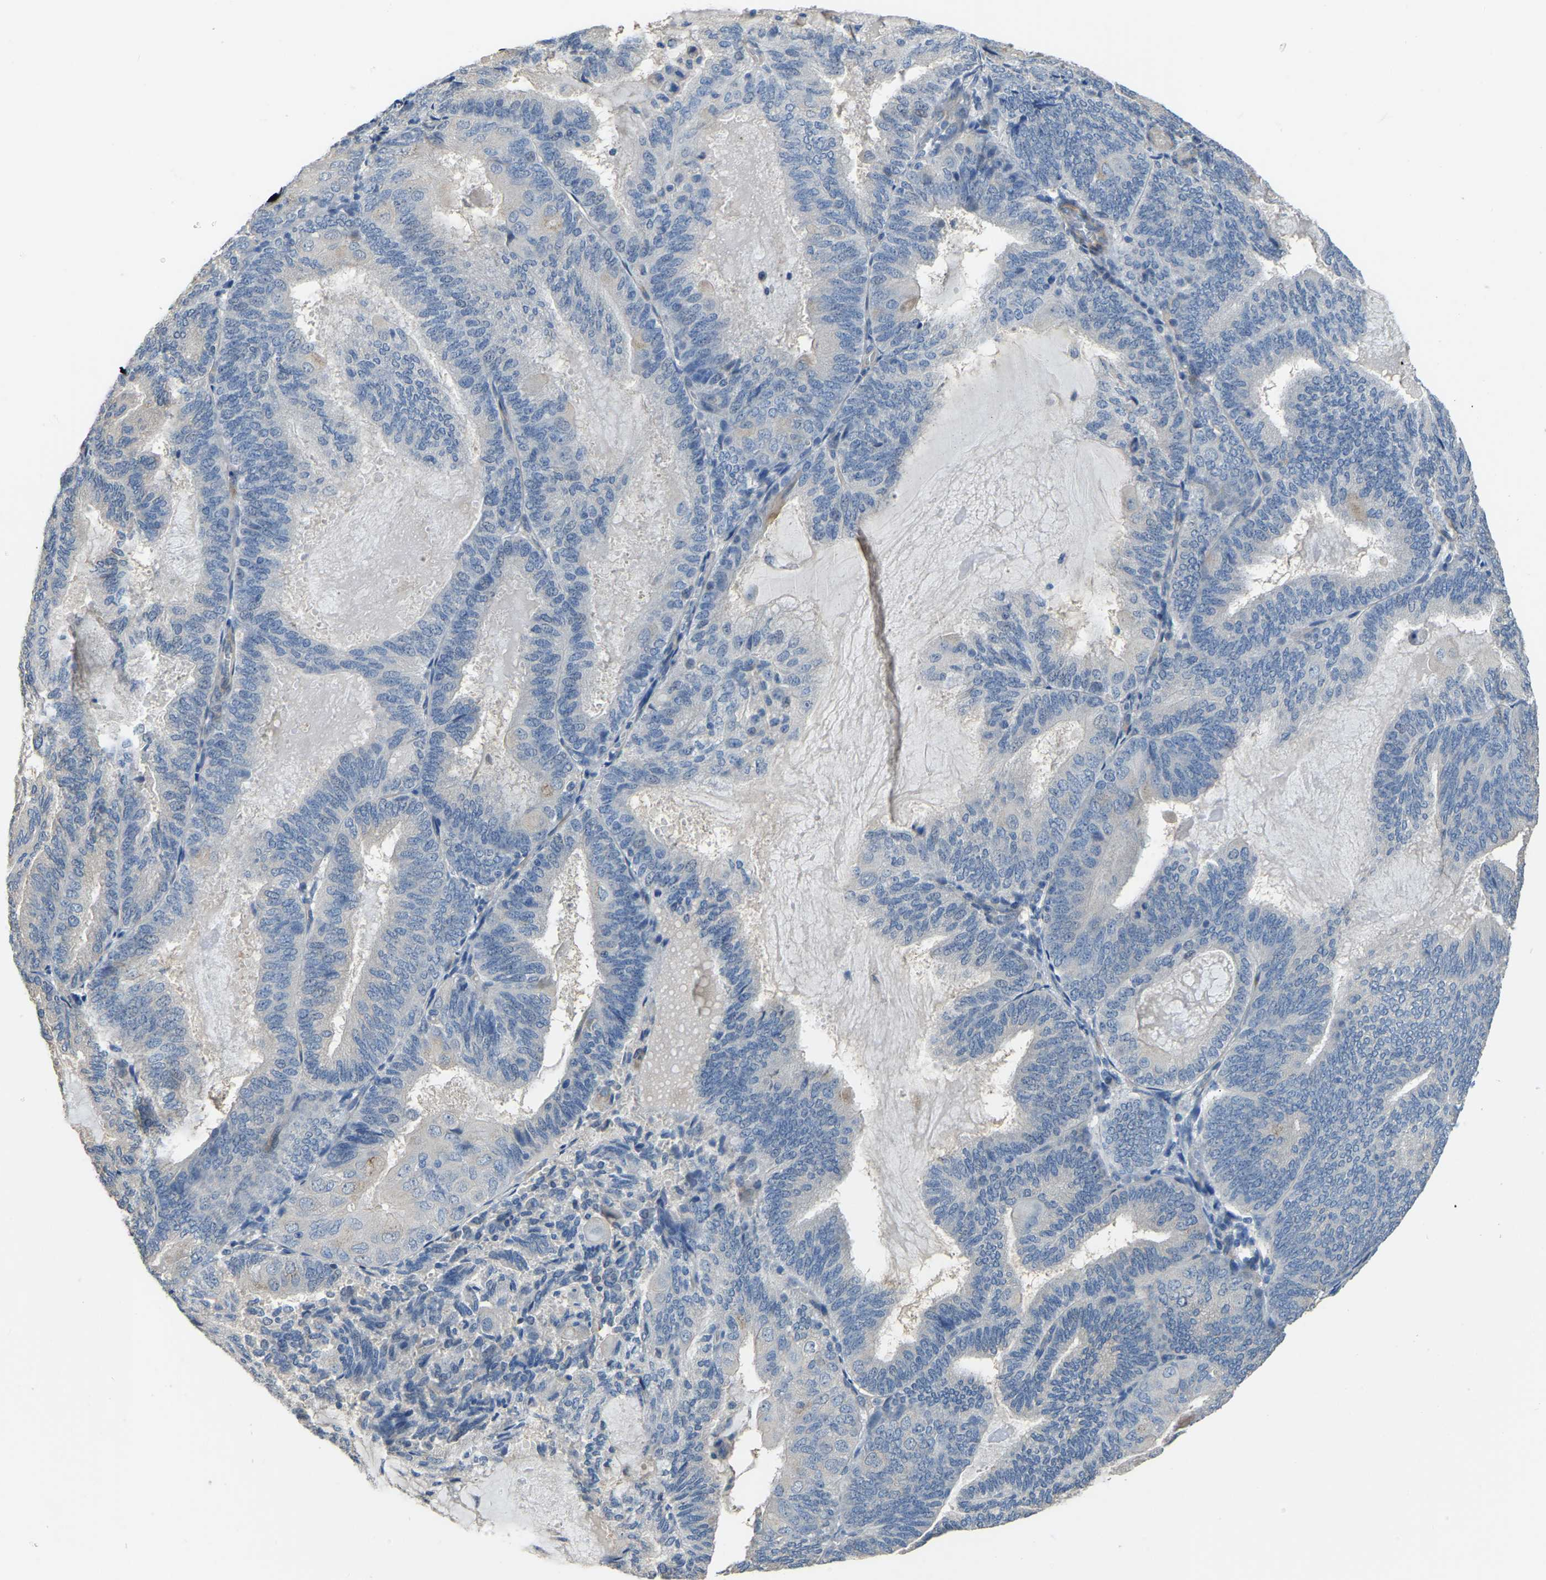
{"staining": {"intensity": "negative", "quantity": "none", "location": "none"}, "tissue": "endometrial cancer", "cell_type": "Tumor cells", "image_type": "cancer", "snomed": [{"axis": "morphology", "description": "Adenocarcinoma, NOS"}, {"axis": "topography", "description": "Endometrium"}], "caption": "Tumor cells are negative for protein expression in human endometrial cancer. (DAB immunohistochemistry, high magnification).", "gene": "HIGD2B", "patient": {"sex": "female", "age": 81}}